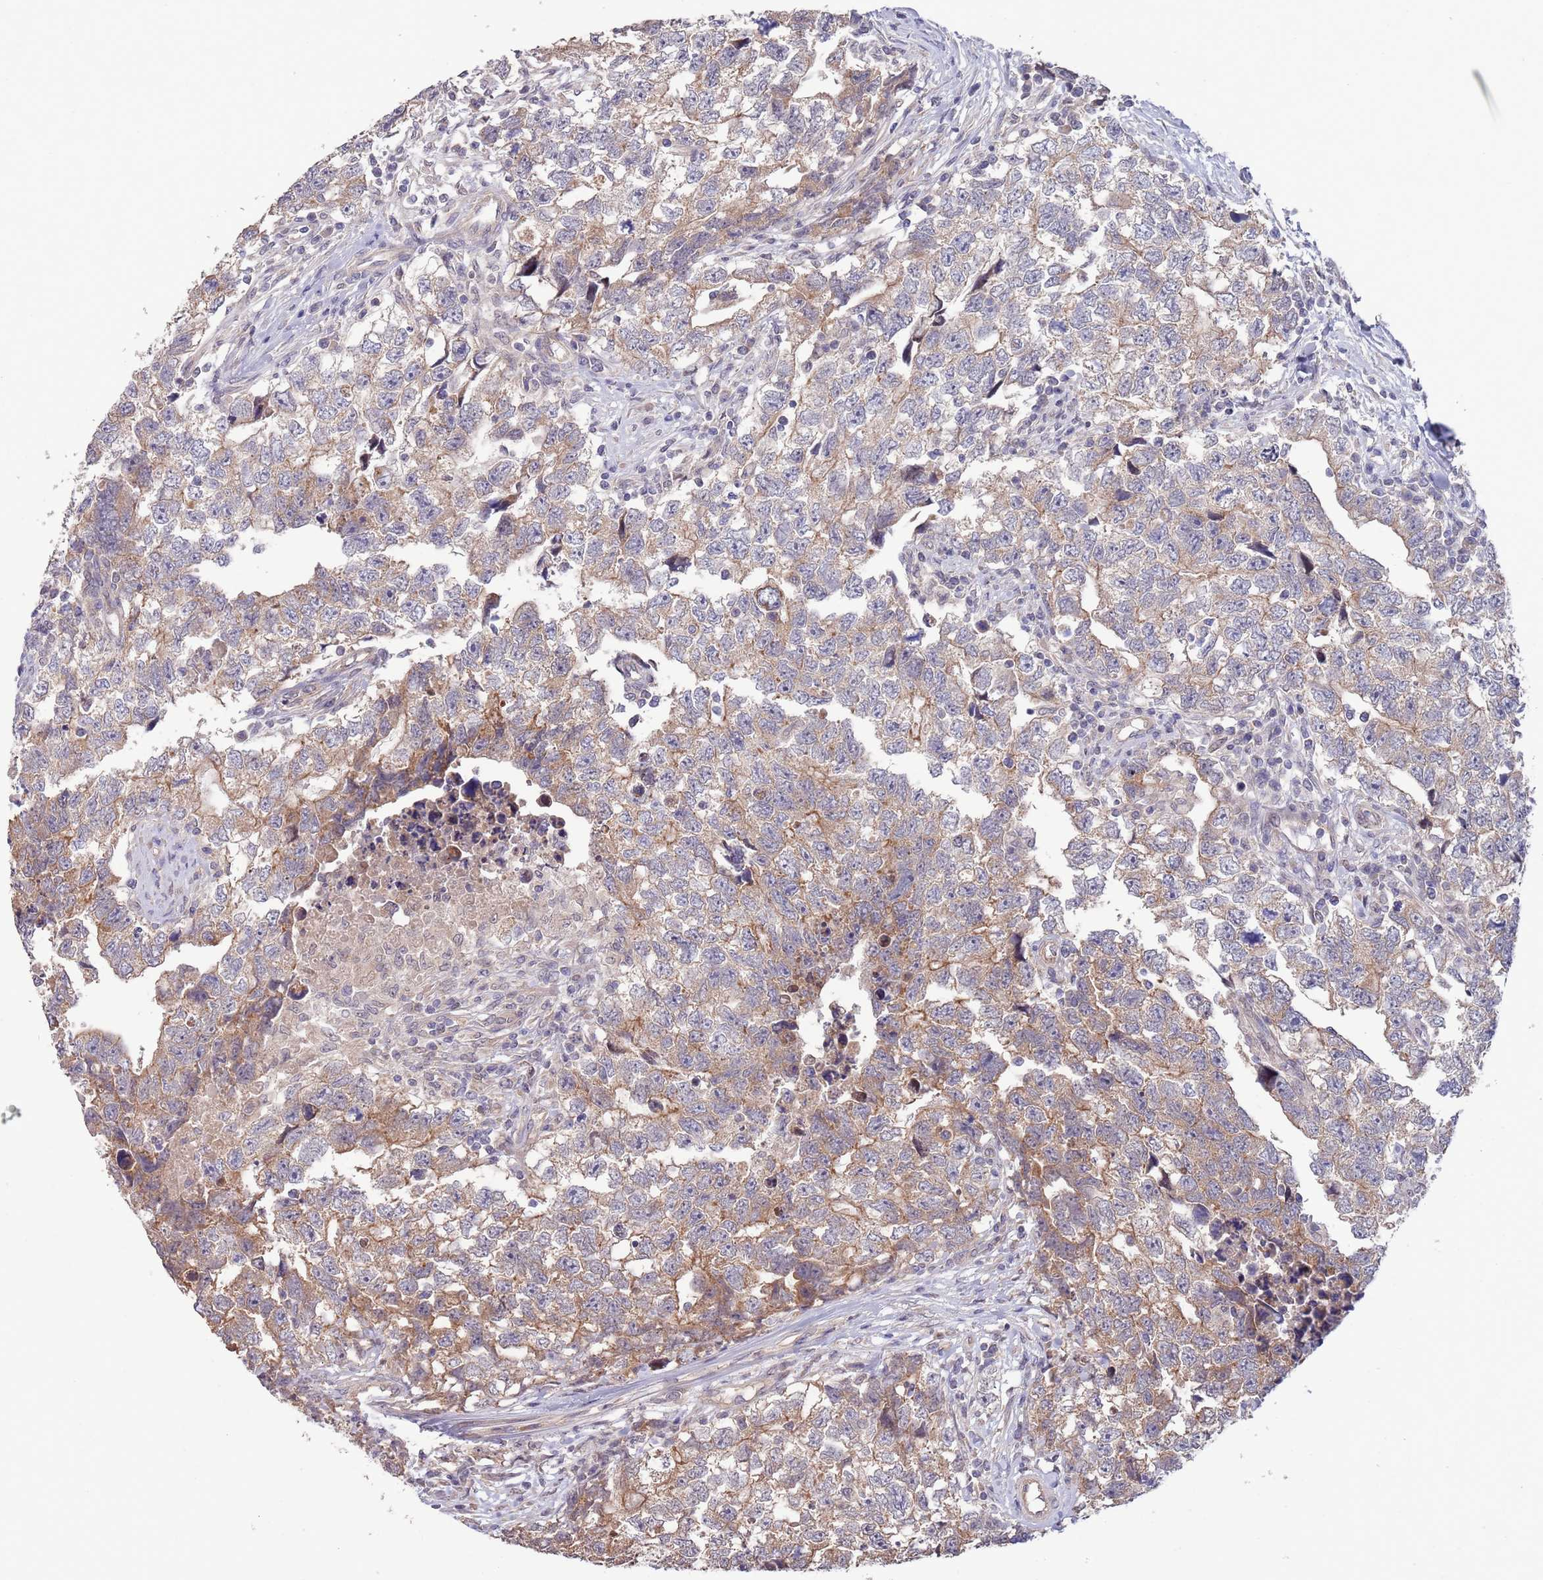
{"staining": {"intensity": "moderate", "quantity": ">75%", "location": "cytoplasmic/membranous"}, "tissue": "testis cancer", "cell_type": "Tumor cells", "image_type": "cancer", "snomed": [{"axis": "morphology", "description": "Carcinoma, Embryonal, NOS"}, {"axis": "topography", "description": "Testis"}], "caption": "A brown stain highlights moderate cytoplasmic/membranous staining of a protein in human testis cancer tumor cells.", "gene": "MARVELD2", "patient": {"sex": "male", "age": 22}}